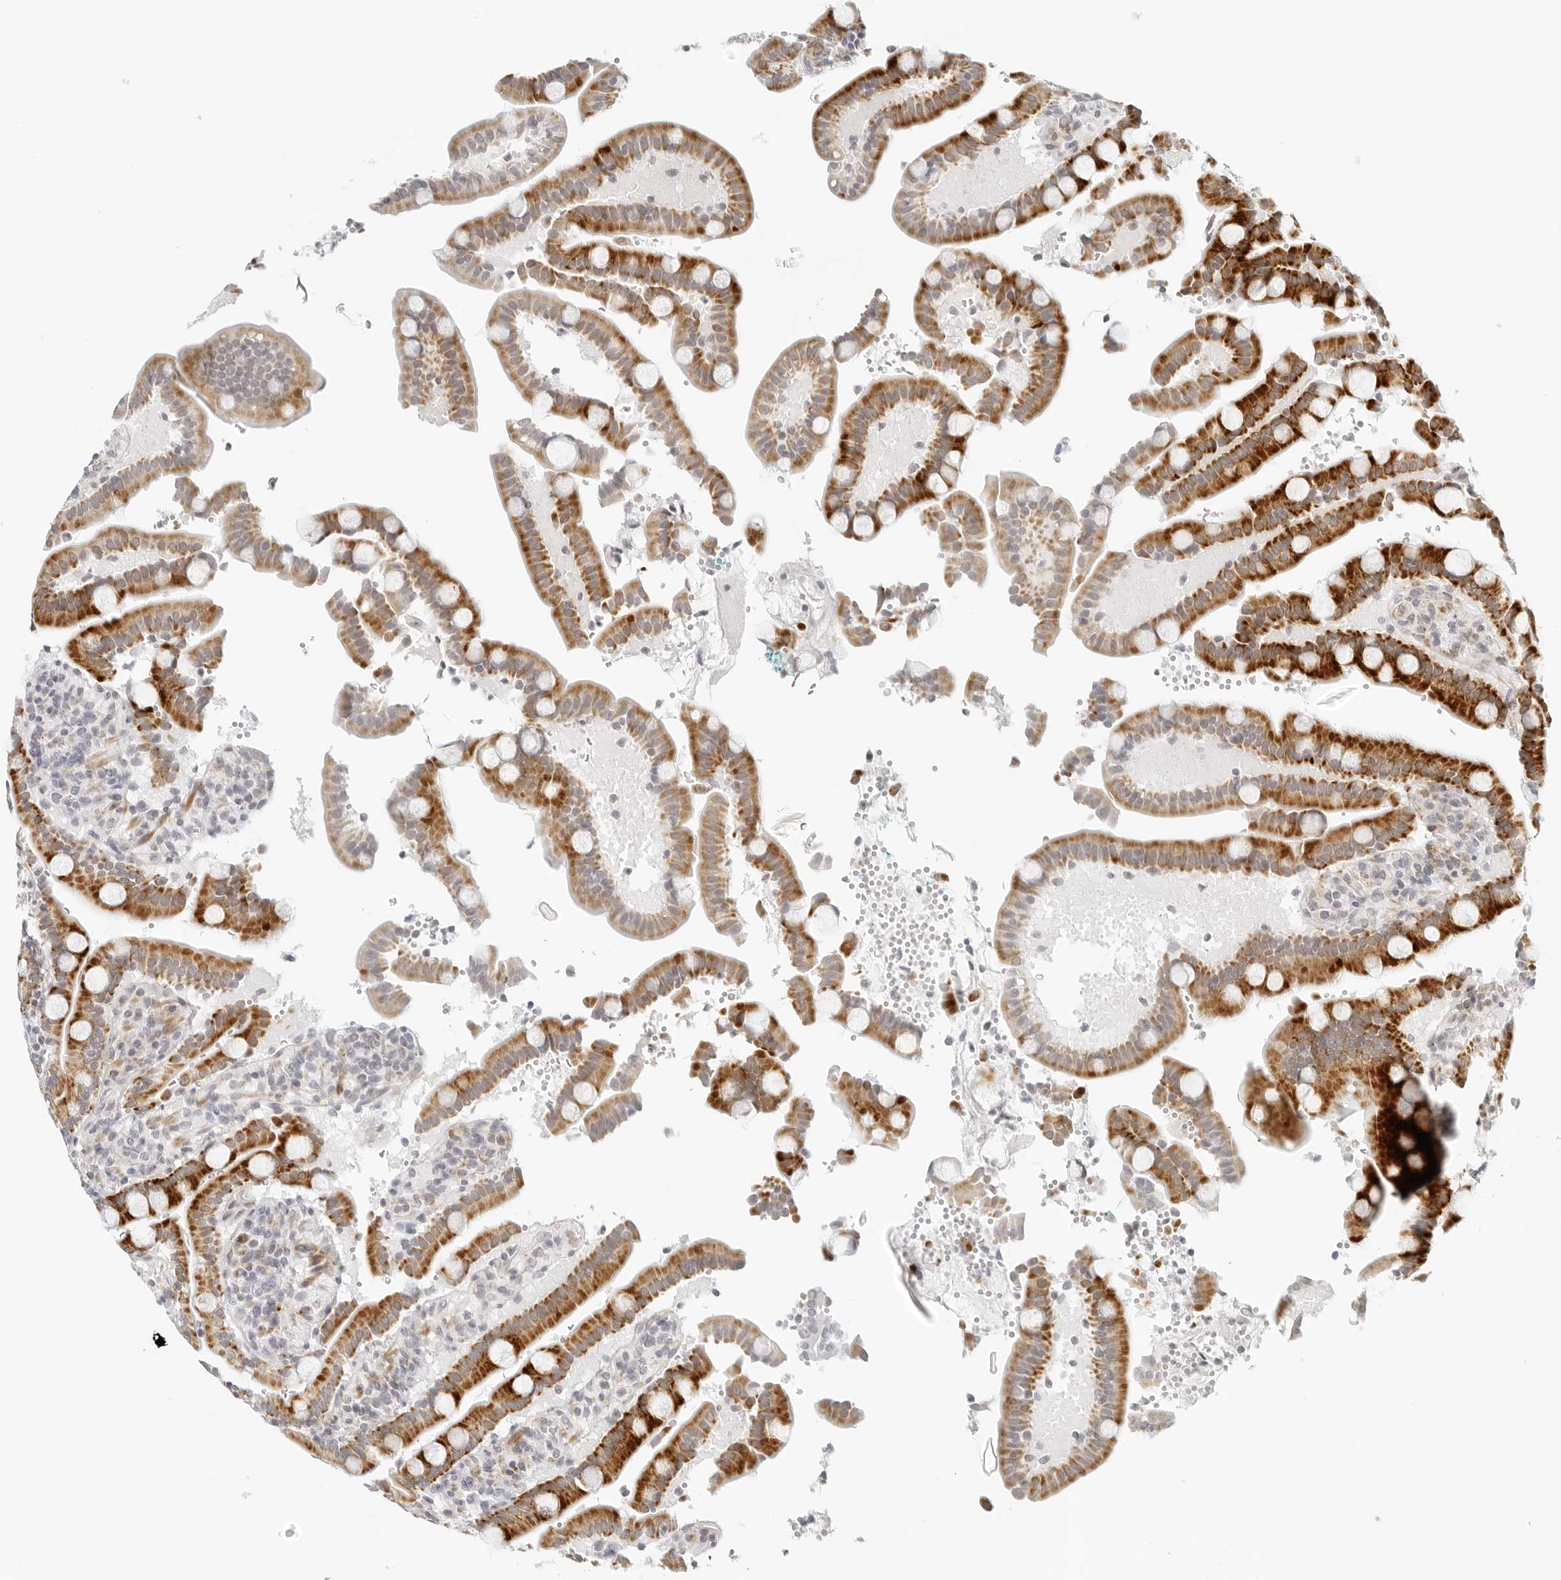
{"staining": {"intensity": "strong", "quantity": "25%-75%", "location": "cytoplasmic/membranous"}, "tissue": "duodenum", "cell_type": "Glandular cells", "image_type": "normal", "snomed": [{"axis": "morphology", "description": "Normal tissue, NOS"}, {"axis": "topography", "description": "Small intestine, NOS"}], "caption": "Protein staining of normal duodenum reveals strong cytoplasmic/membranous staining in approximately 25%-75% of glandular cells.", "gene": "RPS6KC1", "patient": {"sex": "female", "age": 71}}